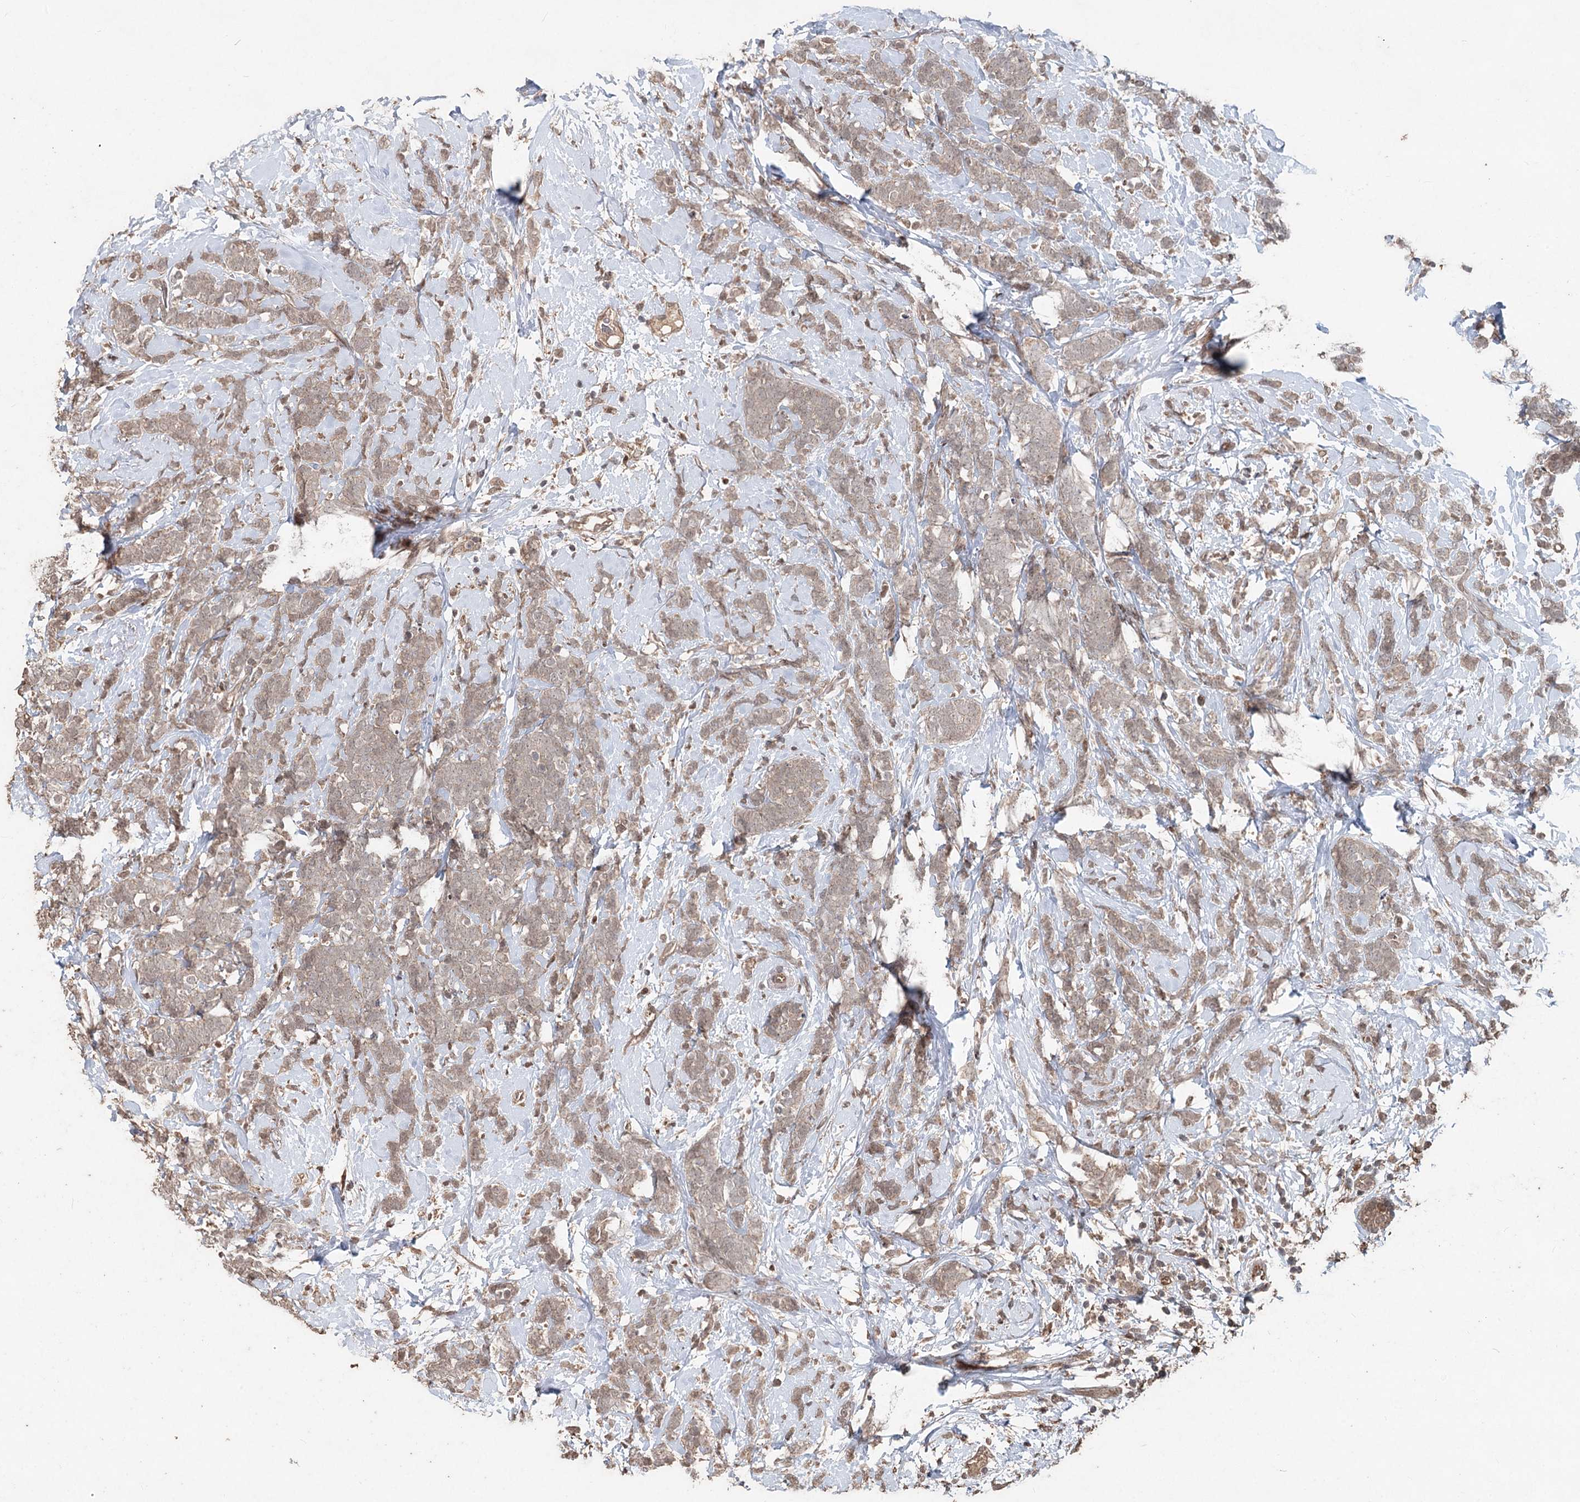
{"staining": {"intensity": "weak", "quantity": "<25%", "location": "cytoplasmic/membranous"}, "tissue": "breast cancer", "cell_type": "Tumor cells", "image_type": "cancer", "snomed": [{"axis": "morphology", "description": "Lobular carcinoma"}, {"axis": "topography", "description": "Breast"}], "caption": "IHC image of lobular carcinoma (breast) stained for a protein (brown), which exhibits no expression in tumor cells. The staining is performed using DAB (3,3'-diaminobenzidine) brown chromogen with nuclei counter-stained in using hematoxylin.", "gene": "FBXO7", "patient": {"sex": "female", "age": 58}}